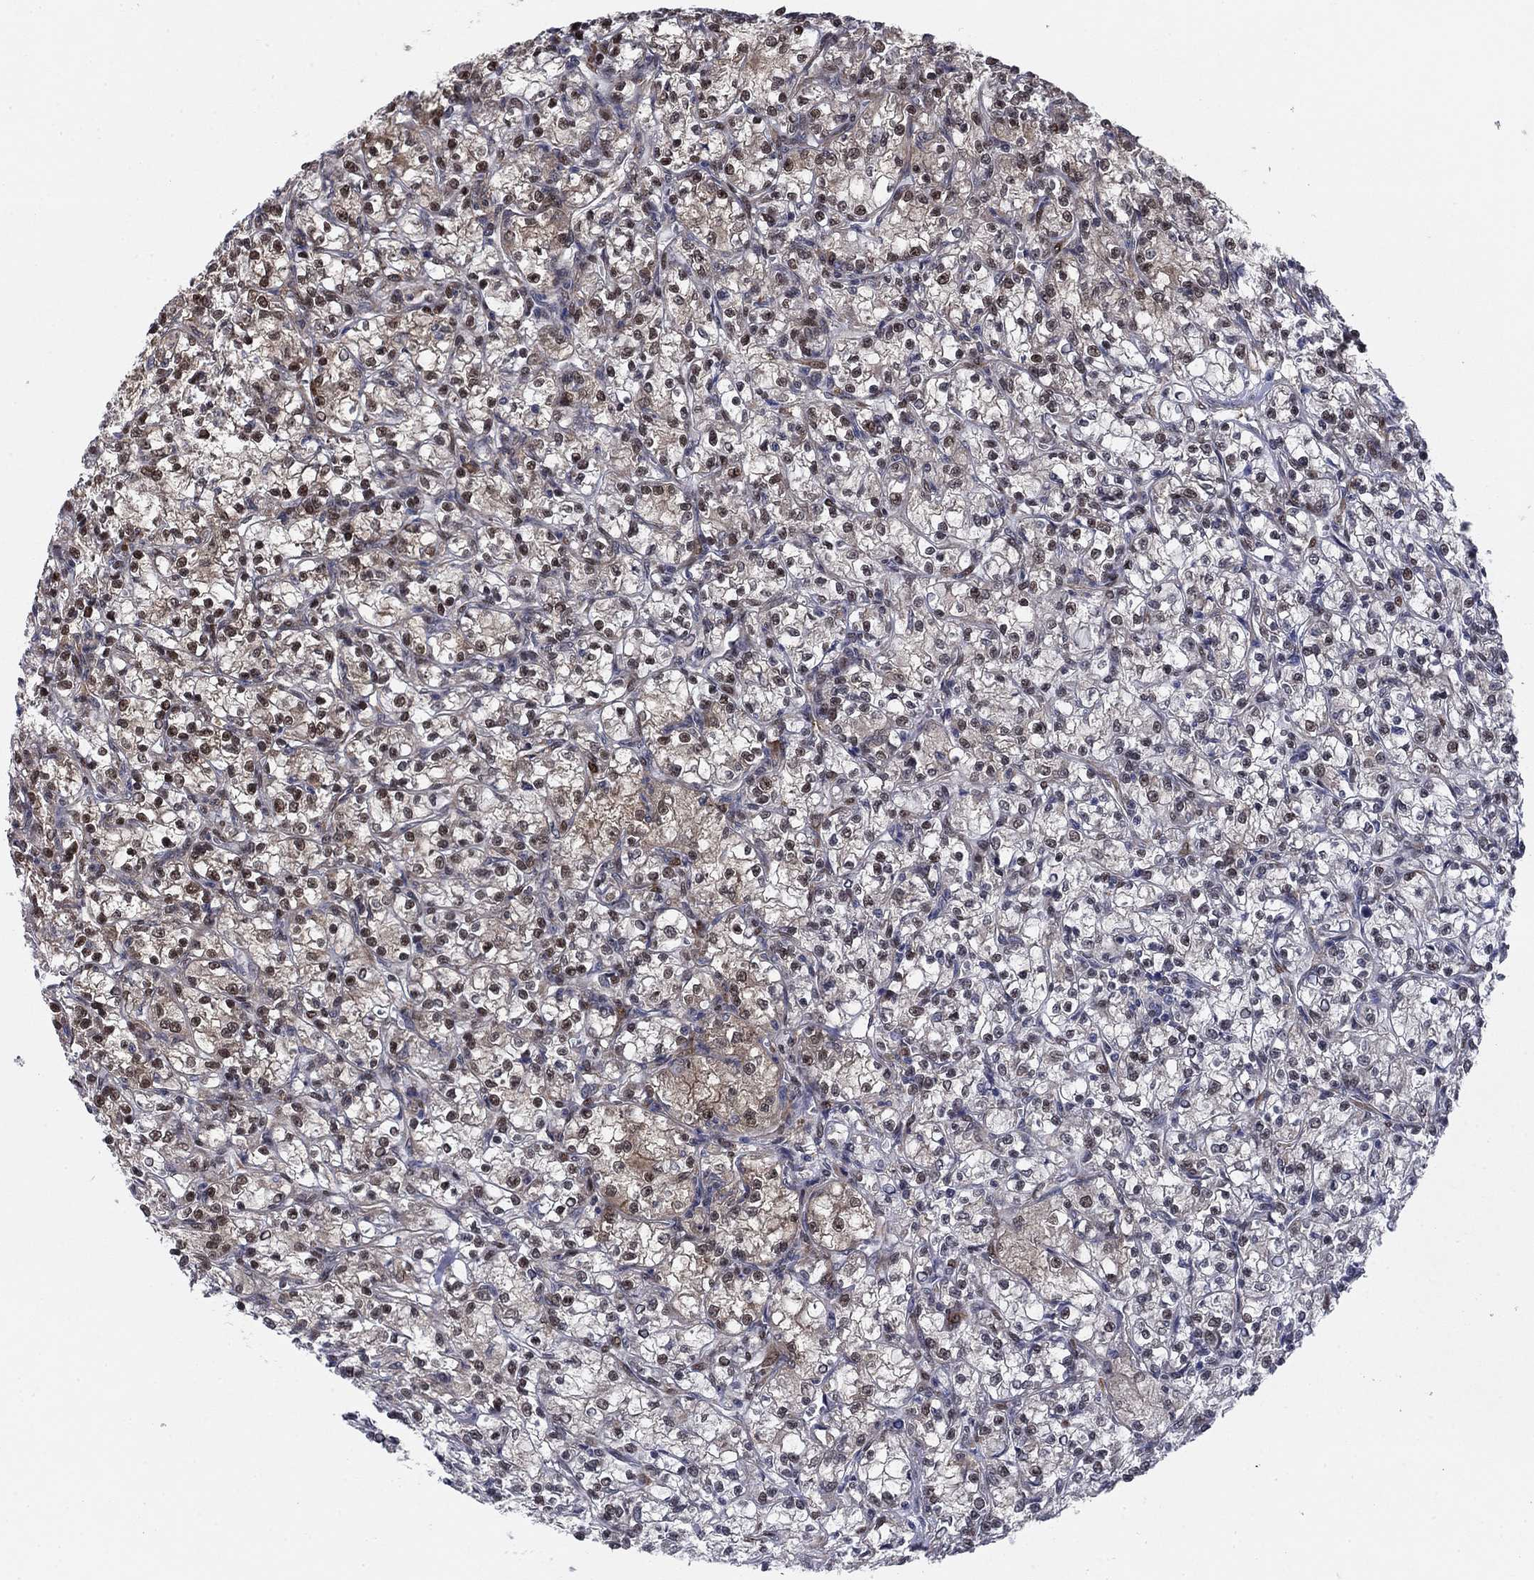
{"staining": {"intensity": "moderate", "quantity": "<25%", "location": "nuclear"}, "tissue": "renal cancer", "cell_type": "Tumor cells", "image_type": "cancer", "snomed": [{"axis": "morphology", "description": "Adenocarcinoma, NOS"}, {"axis": "topography", "description": "Kidney"}], "caption": "Protein expression analysis of renal cancer demonstrates moderate nuclear expression in approximately <25% of tumor cells.", "gene": "FKBP4", "patient": {"sex": "female", "age": 59}}